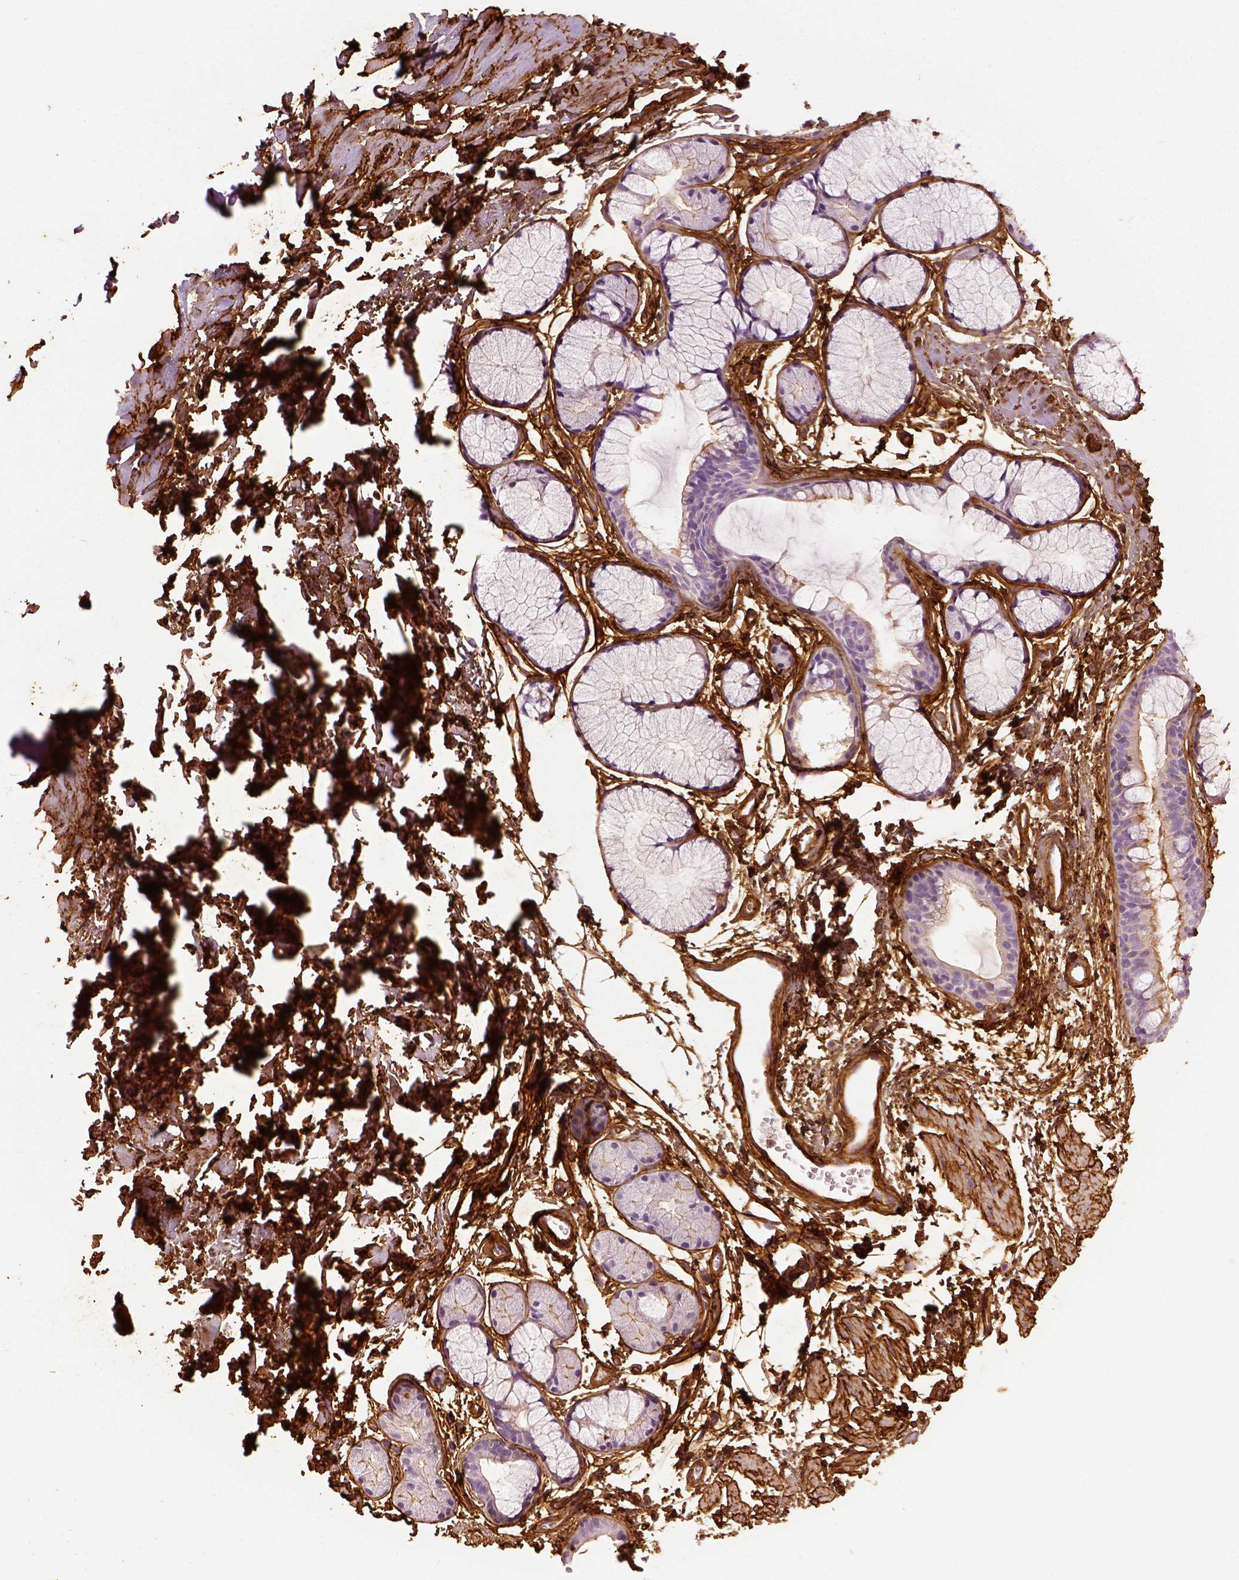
{"staining": {"intensity": "strong", "quantity": ">75%", "location": "cytoplasmic/membranous"}, "tissue": "adipose tissue", "cell_type": "Adipocytes", "image_type": "normal", "snomed": [{"axis": "morphology", "description": "Normal tissue, NOS"}, {"axis": "topography", "description": "Cartilage tissue"}, {"axis": "topography", "description": "Bronchus"}], "caption": "An immunohistochemistry (IHC) micrograph of unremarkable tissue is shown. Protein staining in brown shows strong cytoplasmic/membranous positivity in adipose tissue within adipocytes. Using DAB (brown) and hematoxylin (blue) stains, captured at high magnification using brightfield microscopy.", "gene": "COL6A2", "patient": {"sex": "female", "age": 79}}